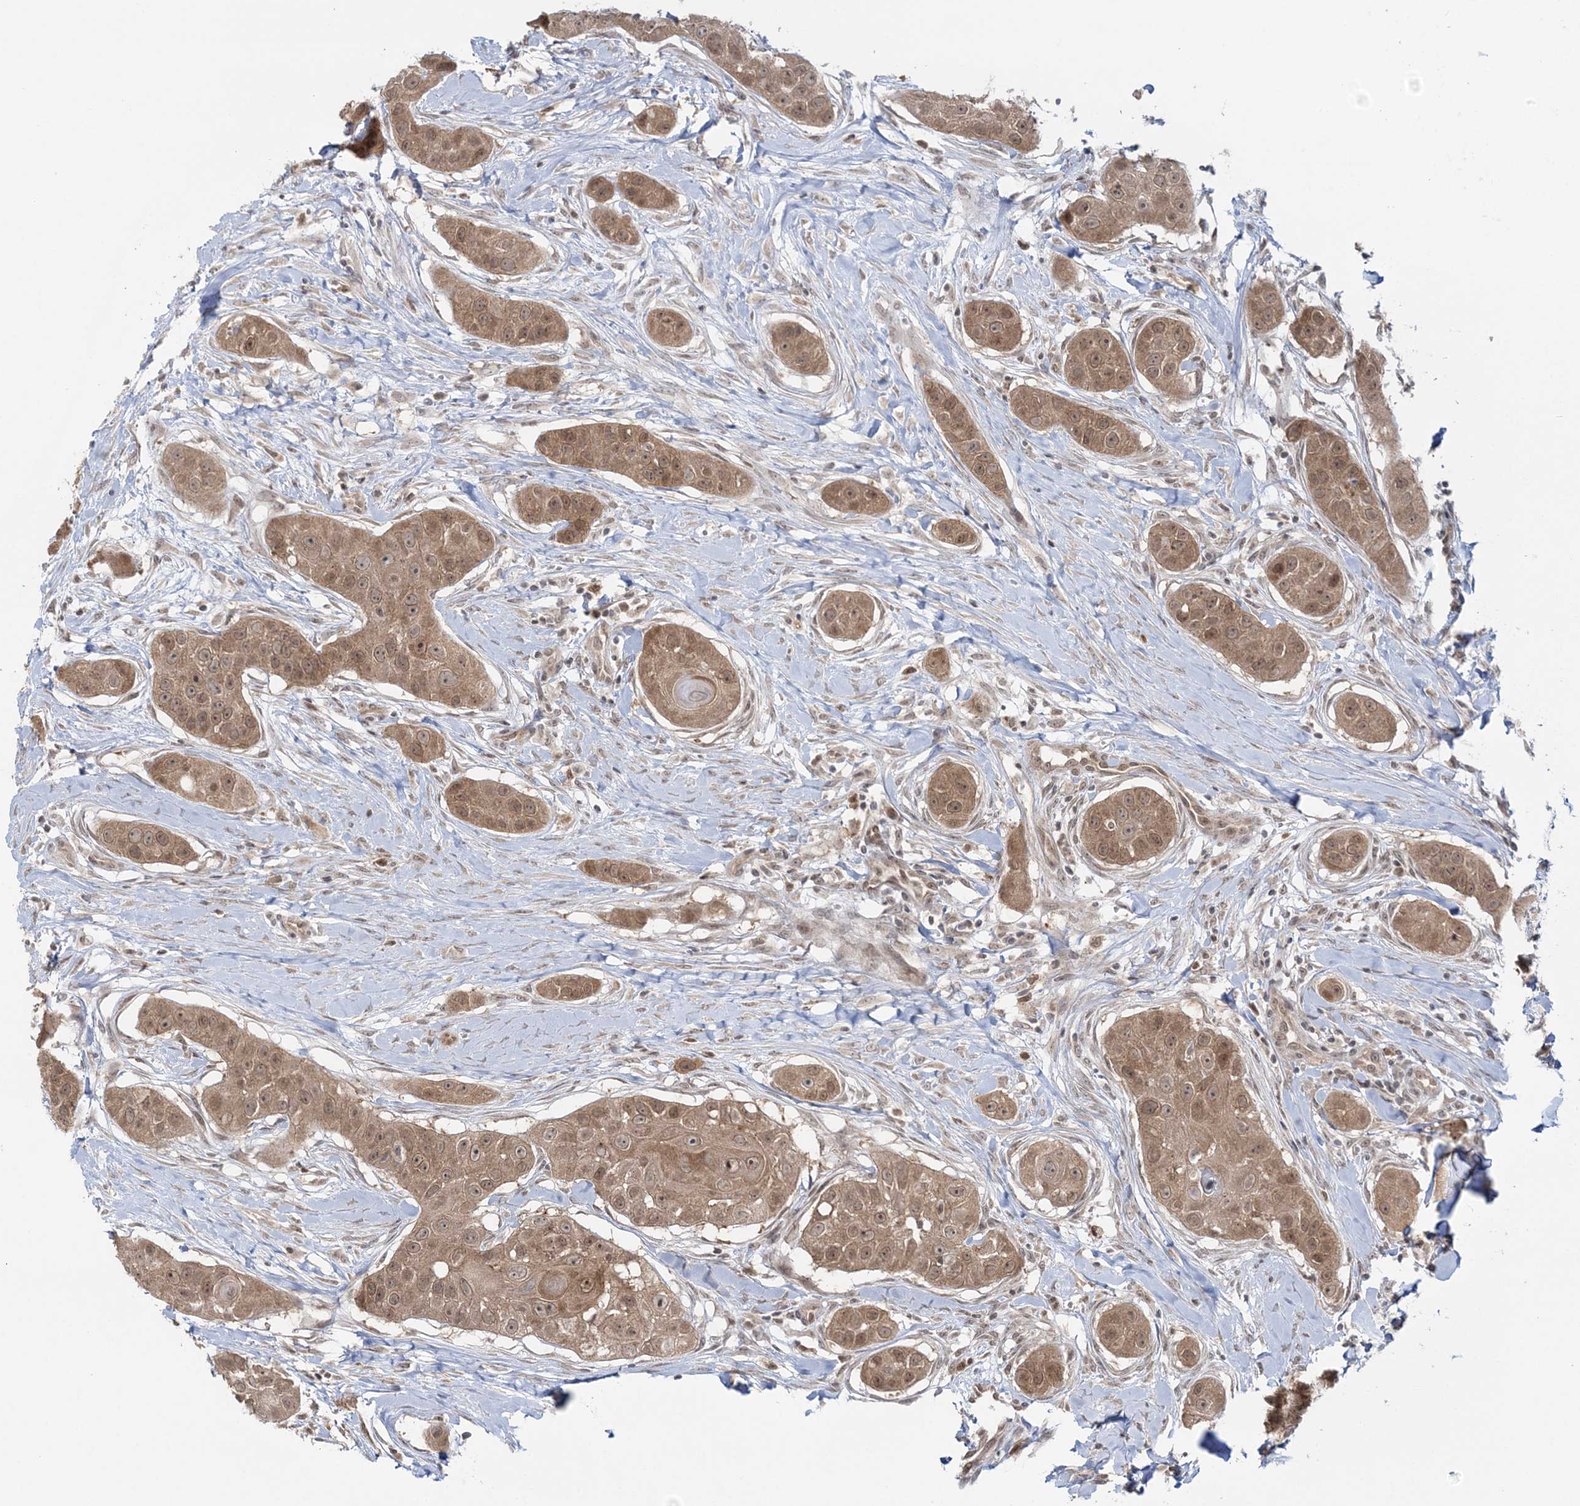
{"staining": {"intensity": "moderate", "quantity": ">75%", "location": "cytoplasmic/membranous,nuclear"}, "tissue": "head and neck cancer", "cell_type": "Tumor cells", "image_type": "cancer", "snomed": [{"axis": "morphology", "description": "Normal tissue, NOS"}, {"axis": "morphology", "description": "Squamous cell carcinoma, NOS"}, {"axis": "topography", "description": "Skeletal muscle"}, {"axis": "topography", "description": "Head-Neck"}], "caption": "Protein expression analysis of head and neck cancer (squamous cell carcinoma) exhibits moderate cytoplasmic/membranous and nuclear staining in approximately >75% of tumor cells.", "gene": "ZFAND6", "patient": {"sex": "male", "age": 51}}